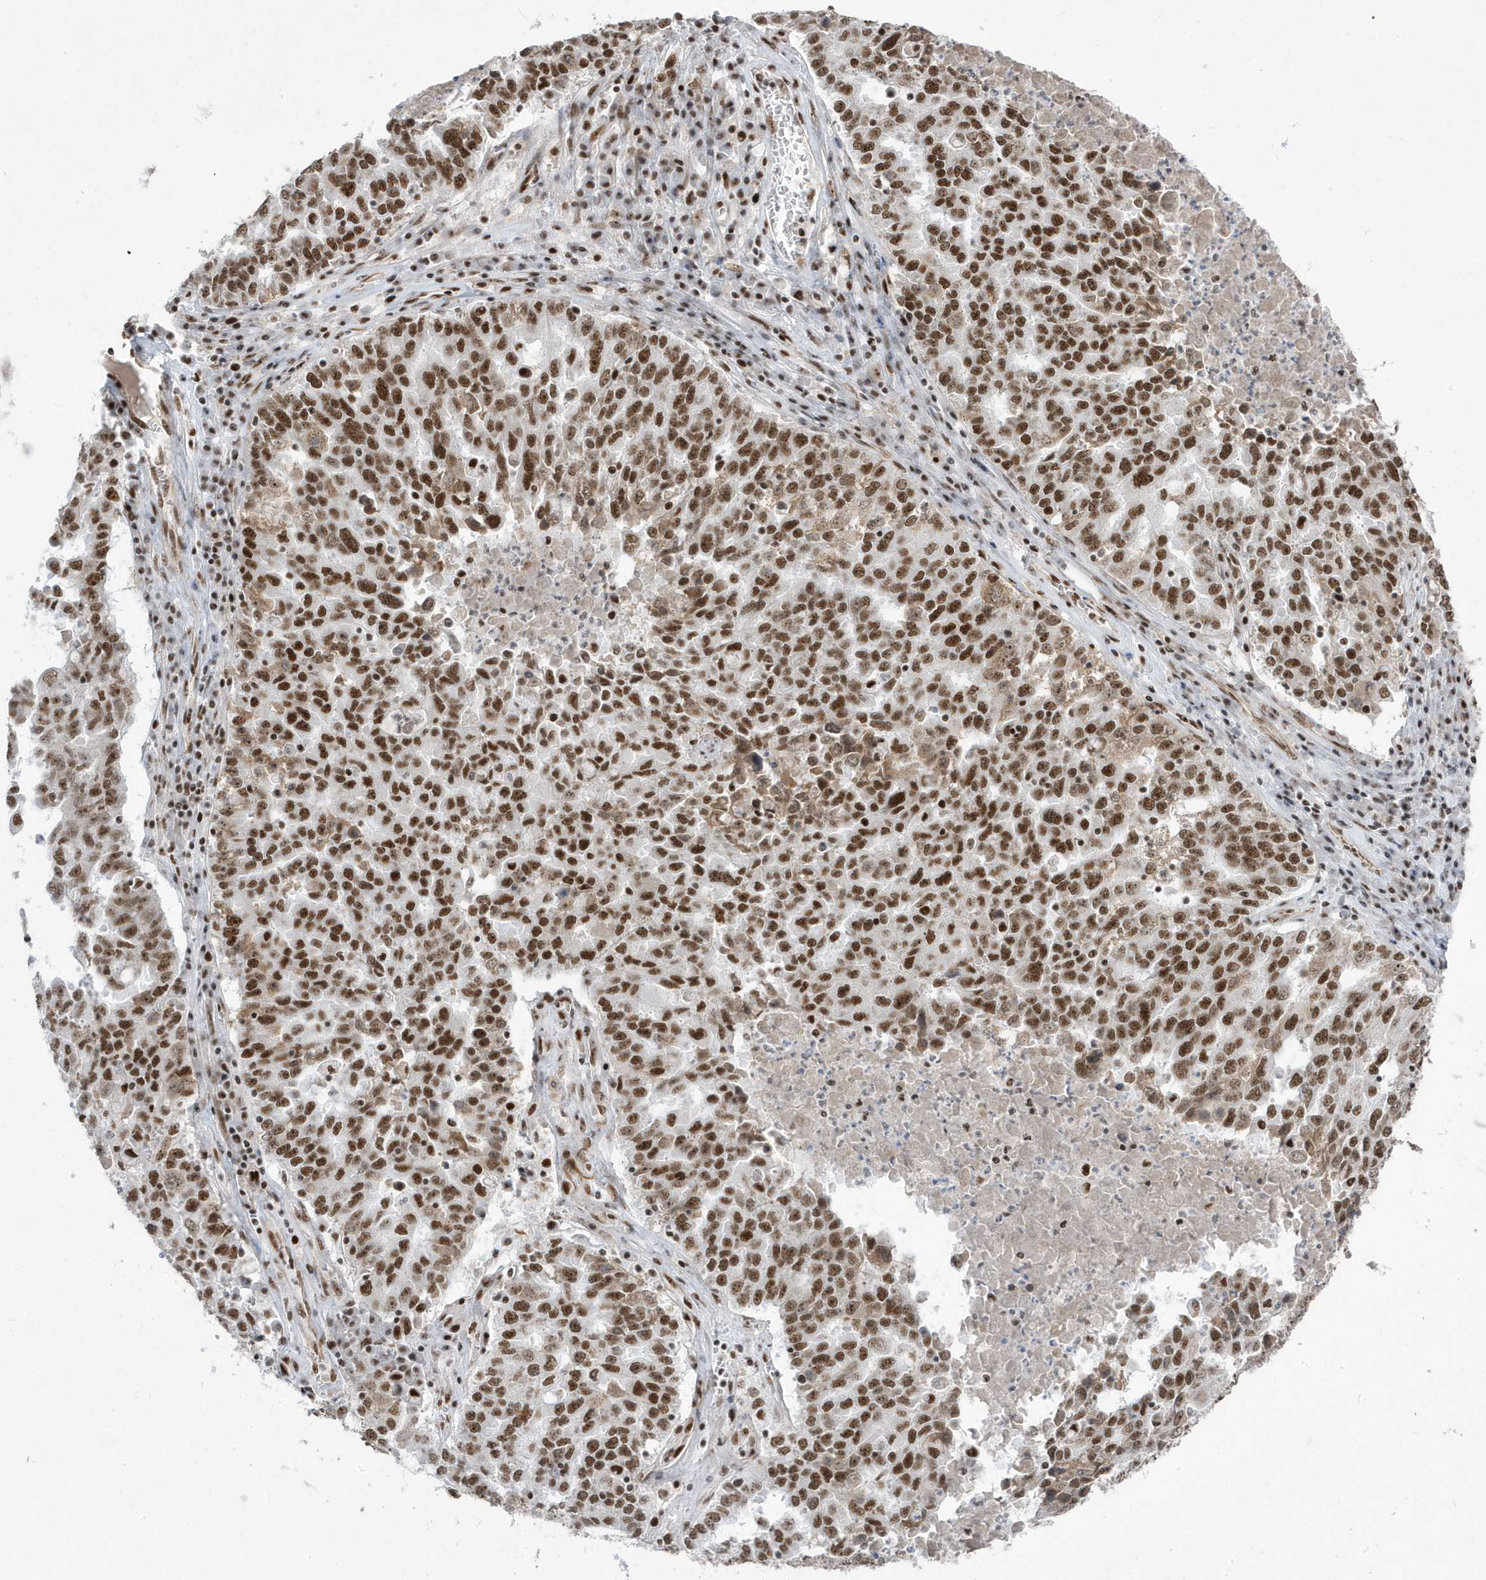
{"staining": {"intensity": "strong", "quantity": ">75%", "location": "nuclear"}, "tissue": "ovarian cancer", "cell_type": "Tumor cells", "image_type": "cancer", "snomed": [{"axis": "morphology", "description": "Carcinoma, endometroid"}, {"axis": "topography", "description": "Ovary"}], "caption": "Immunohistochemistry staining of ovarian cancer, which shows high levels of strong nuclear expression in approximately >75% of tumor cells indicating strong nuclear protein positivity. The staining was performed using DAB (3,3'-diaminobenzidine) (brown) for protein detection and nuclei were counterstained in hematoxylin (blue).", "gene": "MTREX", "patient": {"sex": "female", "age": 62}}